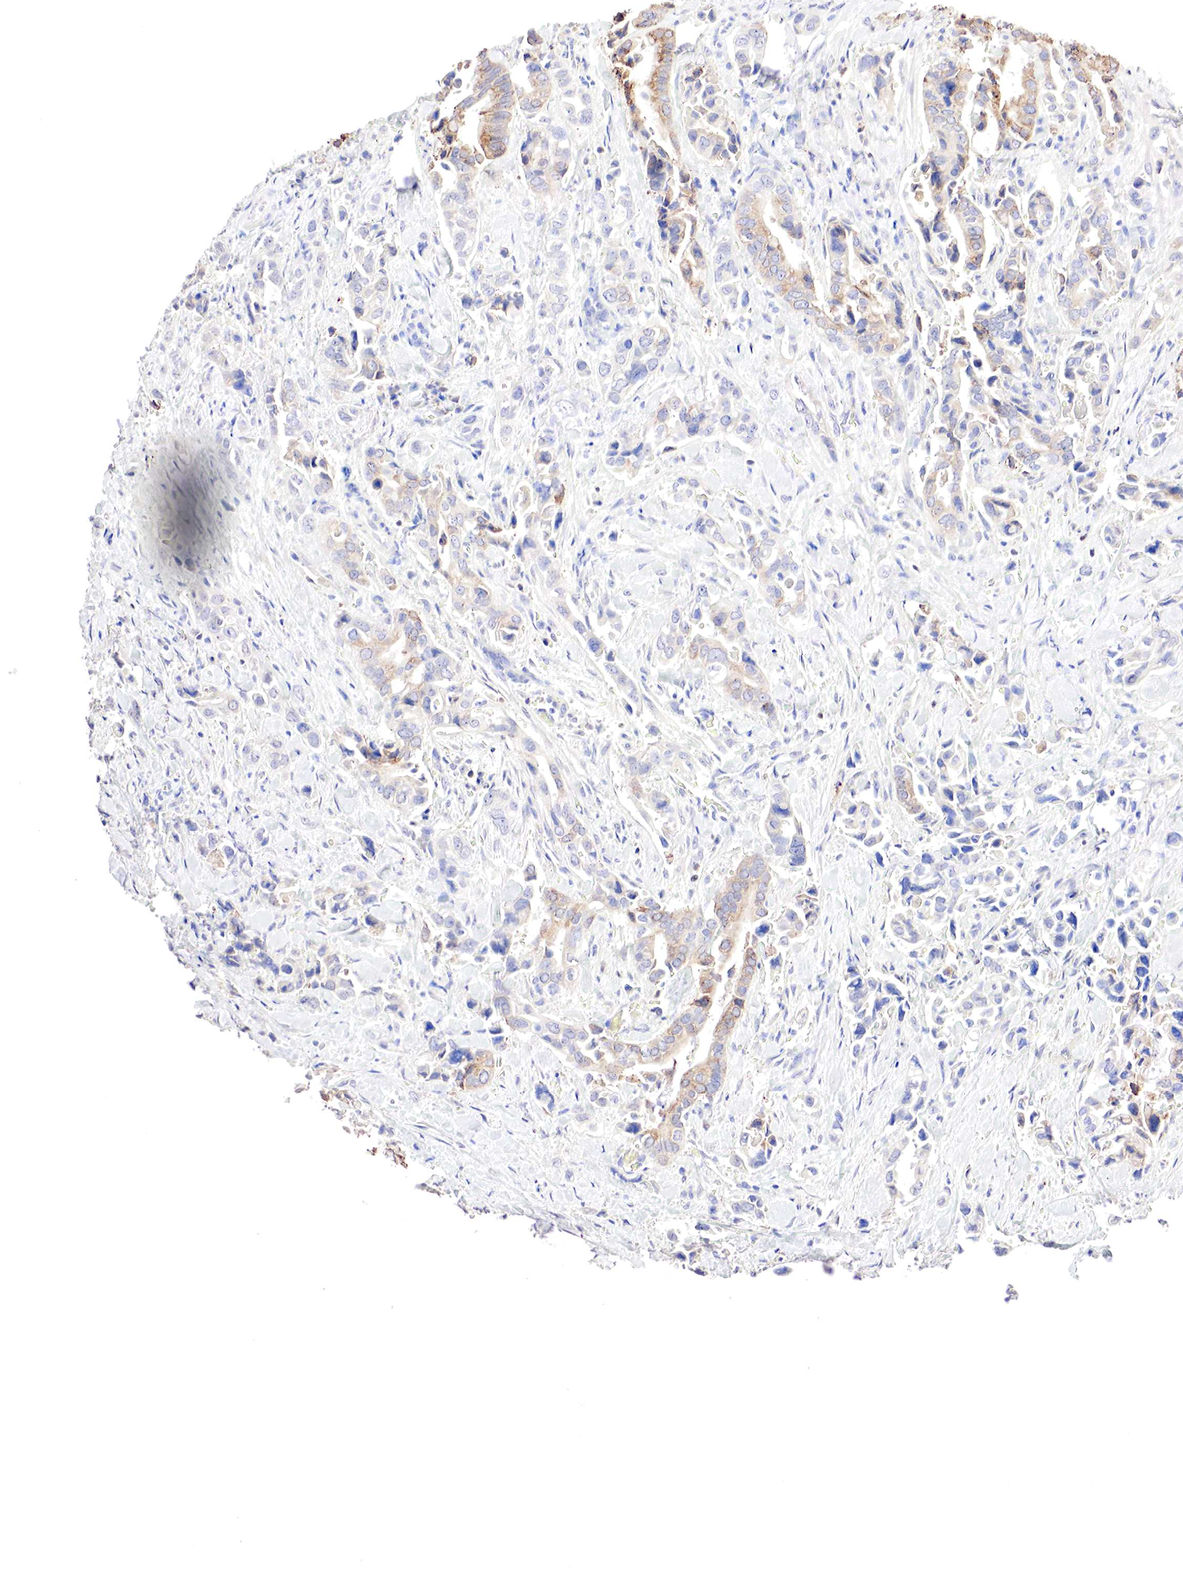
{"staining": {"intensity": "moderate", "quantity": "25%-75%", "location": "cytoplasmic/membranous"}, "tissue": "pancreatic cancer", "cell_type": "Tumor cells", "image_type": "cancer", "snomed": [{"axis": "morphology", "description": "Adenocarcinoma, NOS"}, {"axis": "topography", "description": "Pancreas"}], "caption": "An immunohistochemistry photomicrograph of tumor tissue is shown. Protein staining in brown shows moderate cytoplasmic/membranous positivity in pancreatic adenocarcinoma within tumor cells. (Brightfield microscopy of DAB IHC at high magnification).", "gene": "GATA1", "patient": {"sex": "male", "age": 69}}